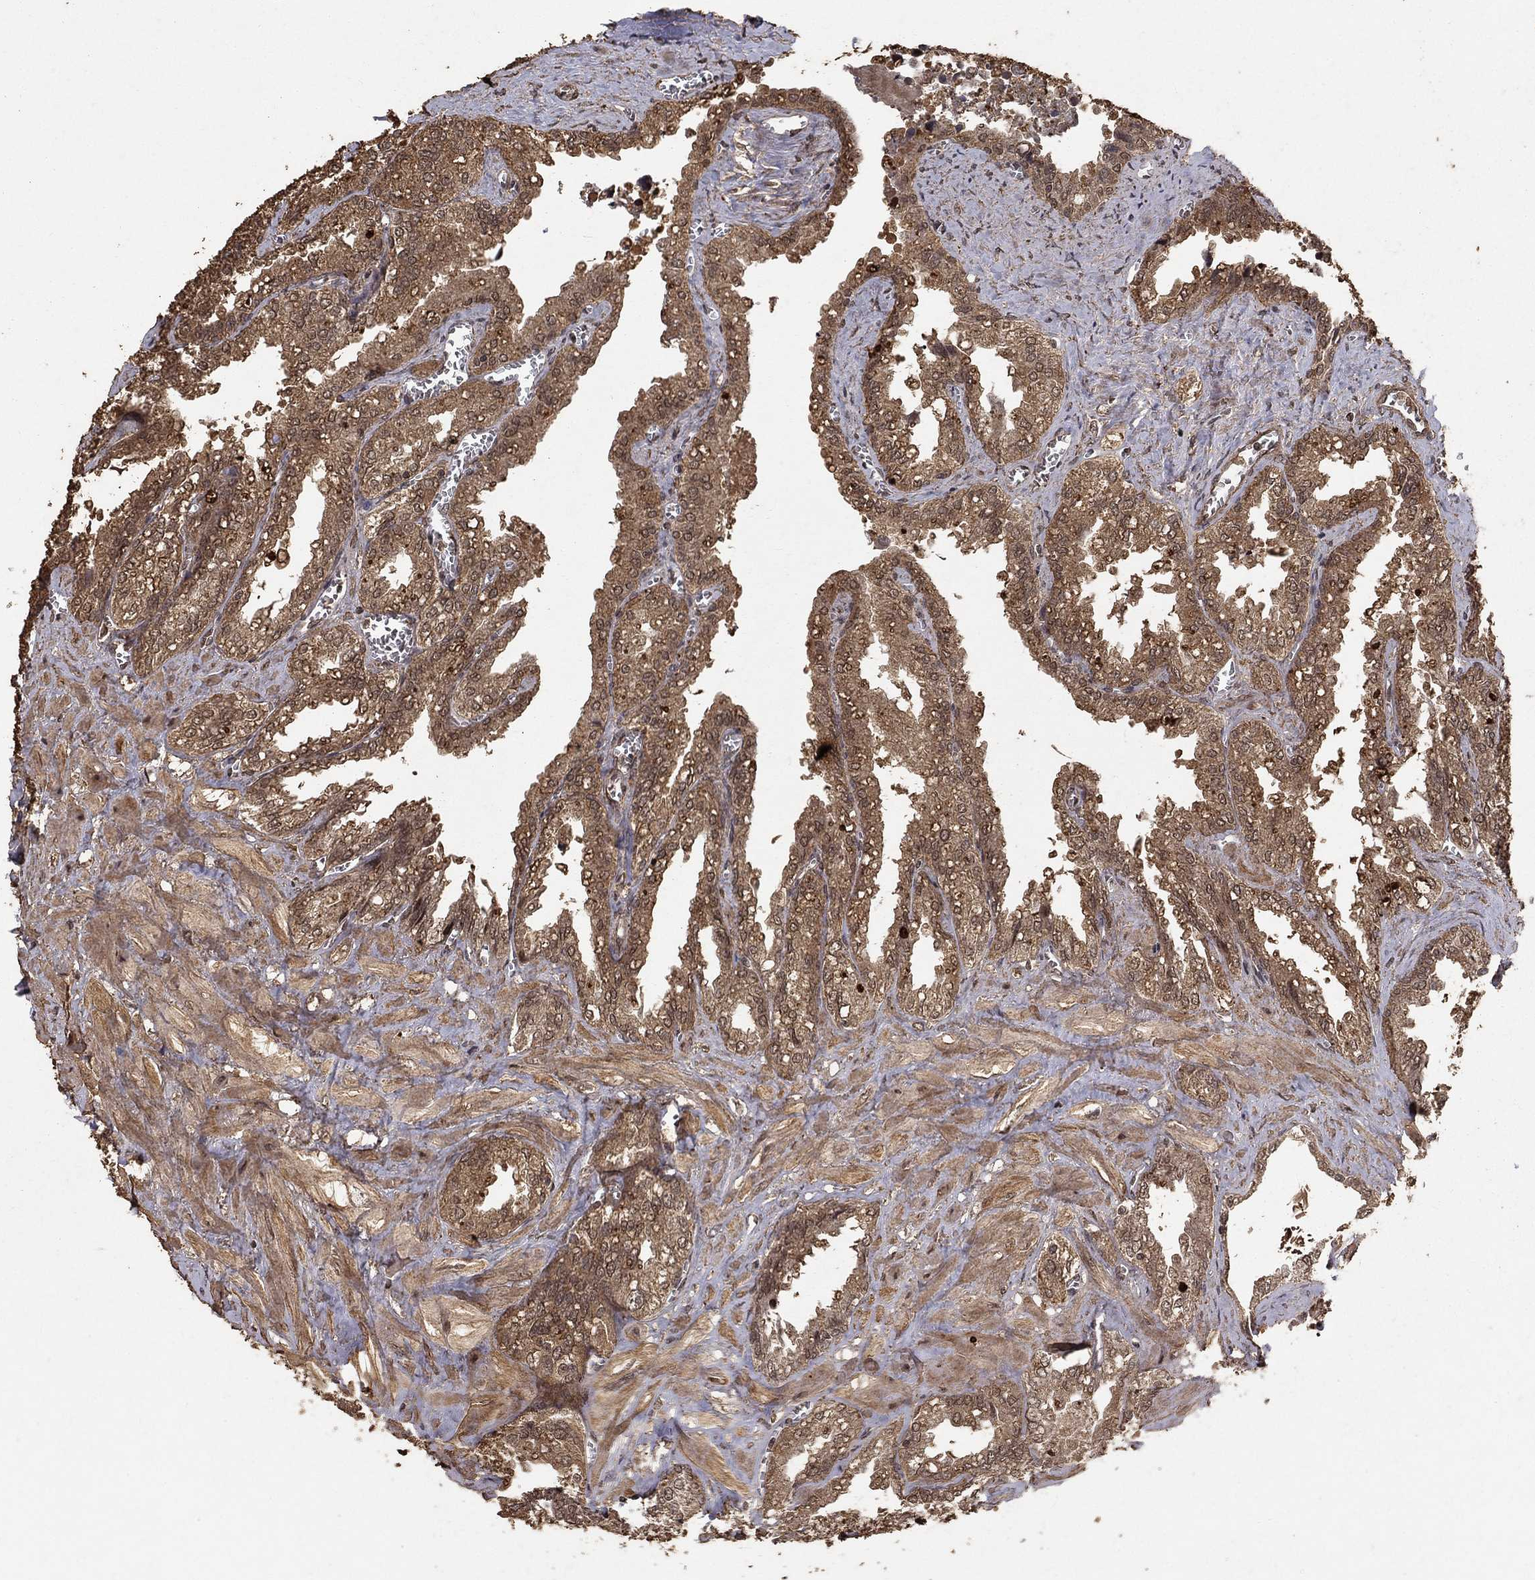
{"staining": {"intensity": "moderate", "quantity": ">75%", "location": "cytoplasmic/membranous"}, "tissue": "seminal vesicle", "cell_type": "Glandular cells", "image_type": "normal", "snomed": [{"axis": "morphology", "description": "Normal tissue, NOS"}, {"axis": "topography", "description": "Seminal veicle"}], "caption": "Immunohistochemical staining of unremarkable seminal vesicle demonstrates >75% levels of moderate cytoplasmic/membranous protein positivity in about >75% of glandular cells.", "gene": "PRDM1", "patient": {"sex": "male", "age": 67}}